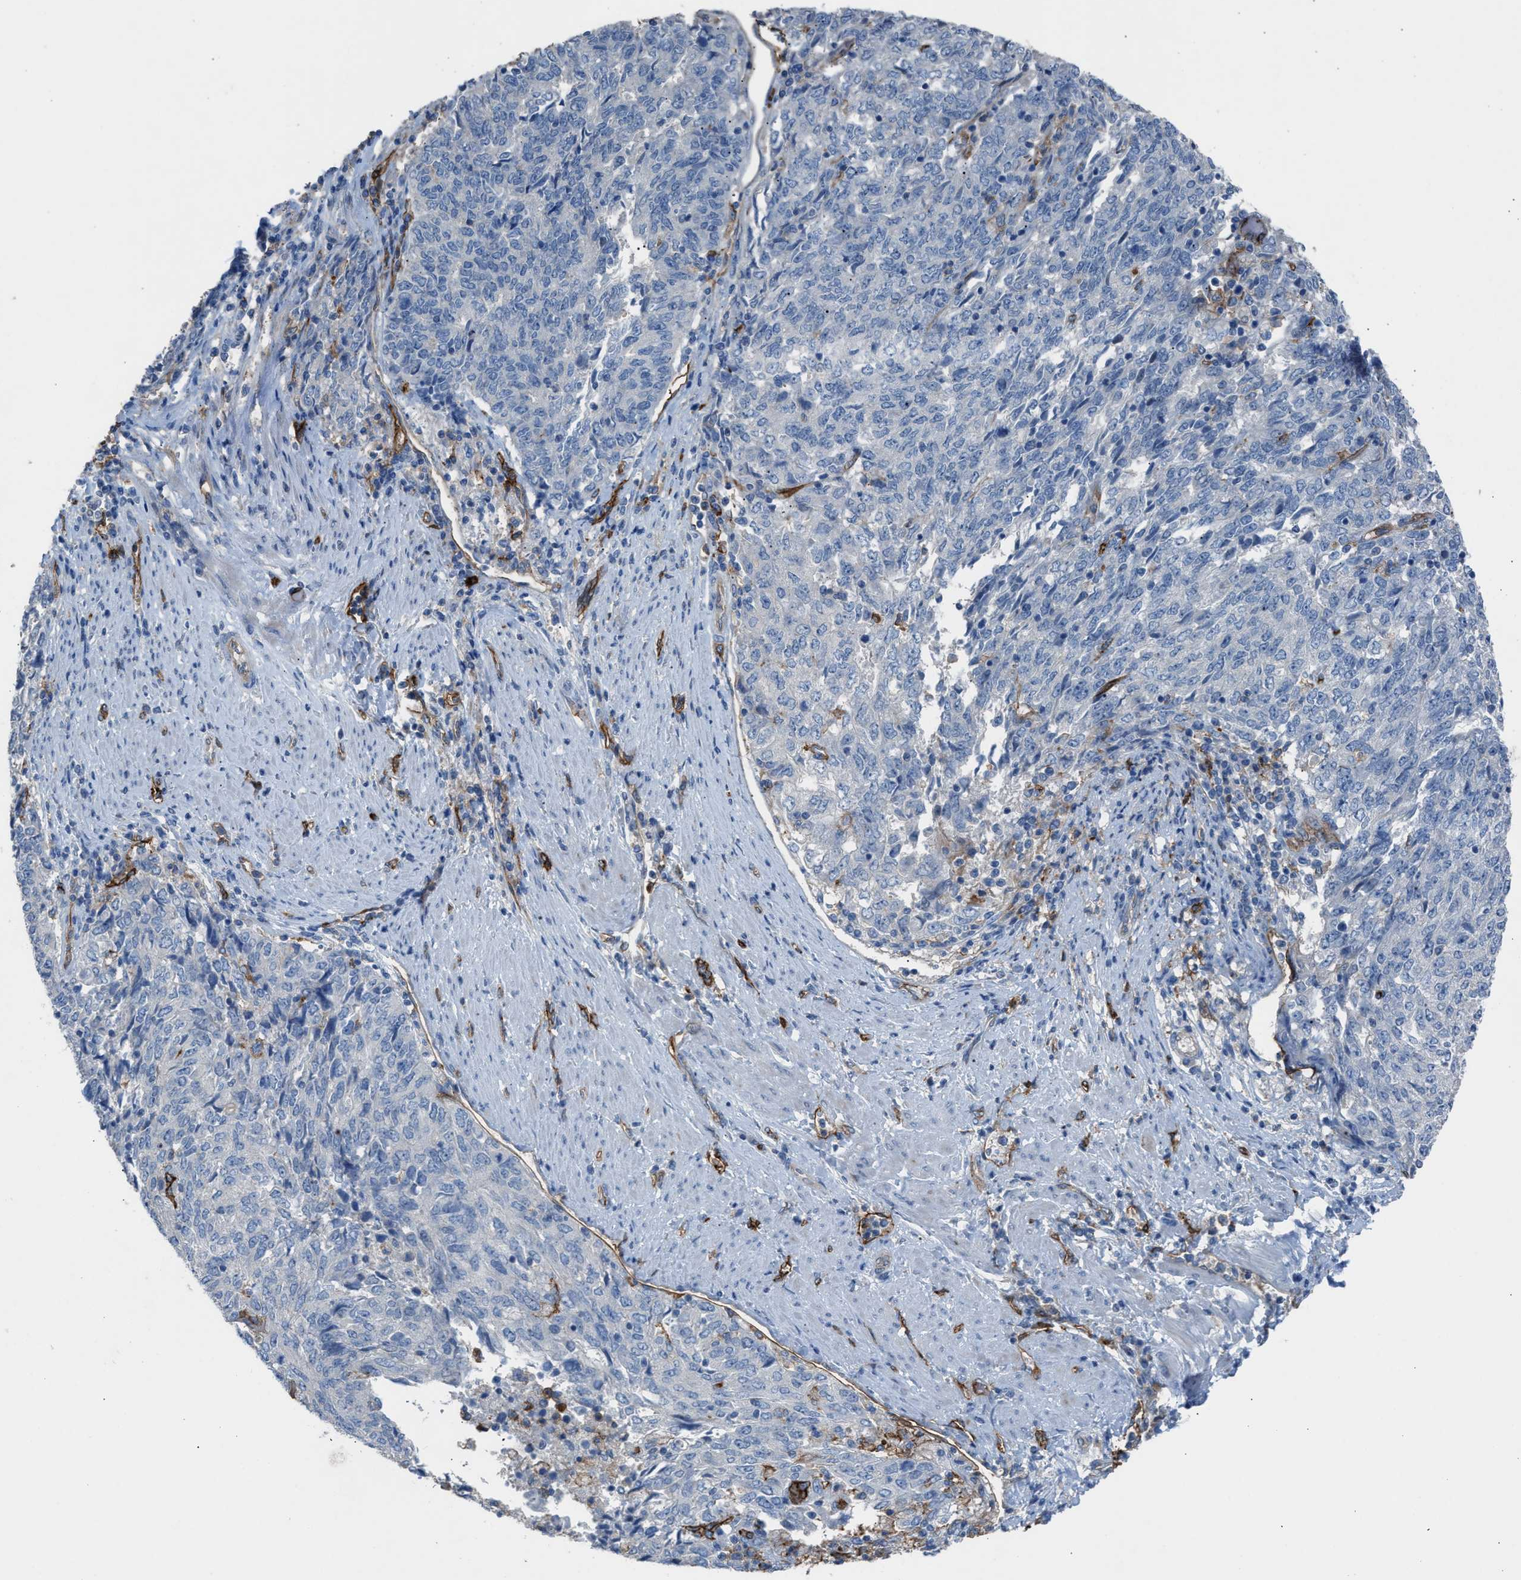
{"staining": {"intensity": "negative", "quantity": "none", "location": "none"}, "tissue": "endometrial cancer", "cell_type": "Tumor cells", "image_type": "cancer", "snomed": [{"axis": "morphology", "description": "Adenocarcinoma, NOS"}, {"axis": "topography", "description": "Endometrium"}], "caption": "A high-resolution image shows immunohistochemistry staining of endometrial adenocarcinoma, which exhibits no significant staining in tumor cells. (DAB (3,3'-diaminobenzidine) immunohistochemistry with hematoxylin counter stain).", "gene": "DYSF", "patient": {"sex": "female", "age": 80}}